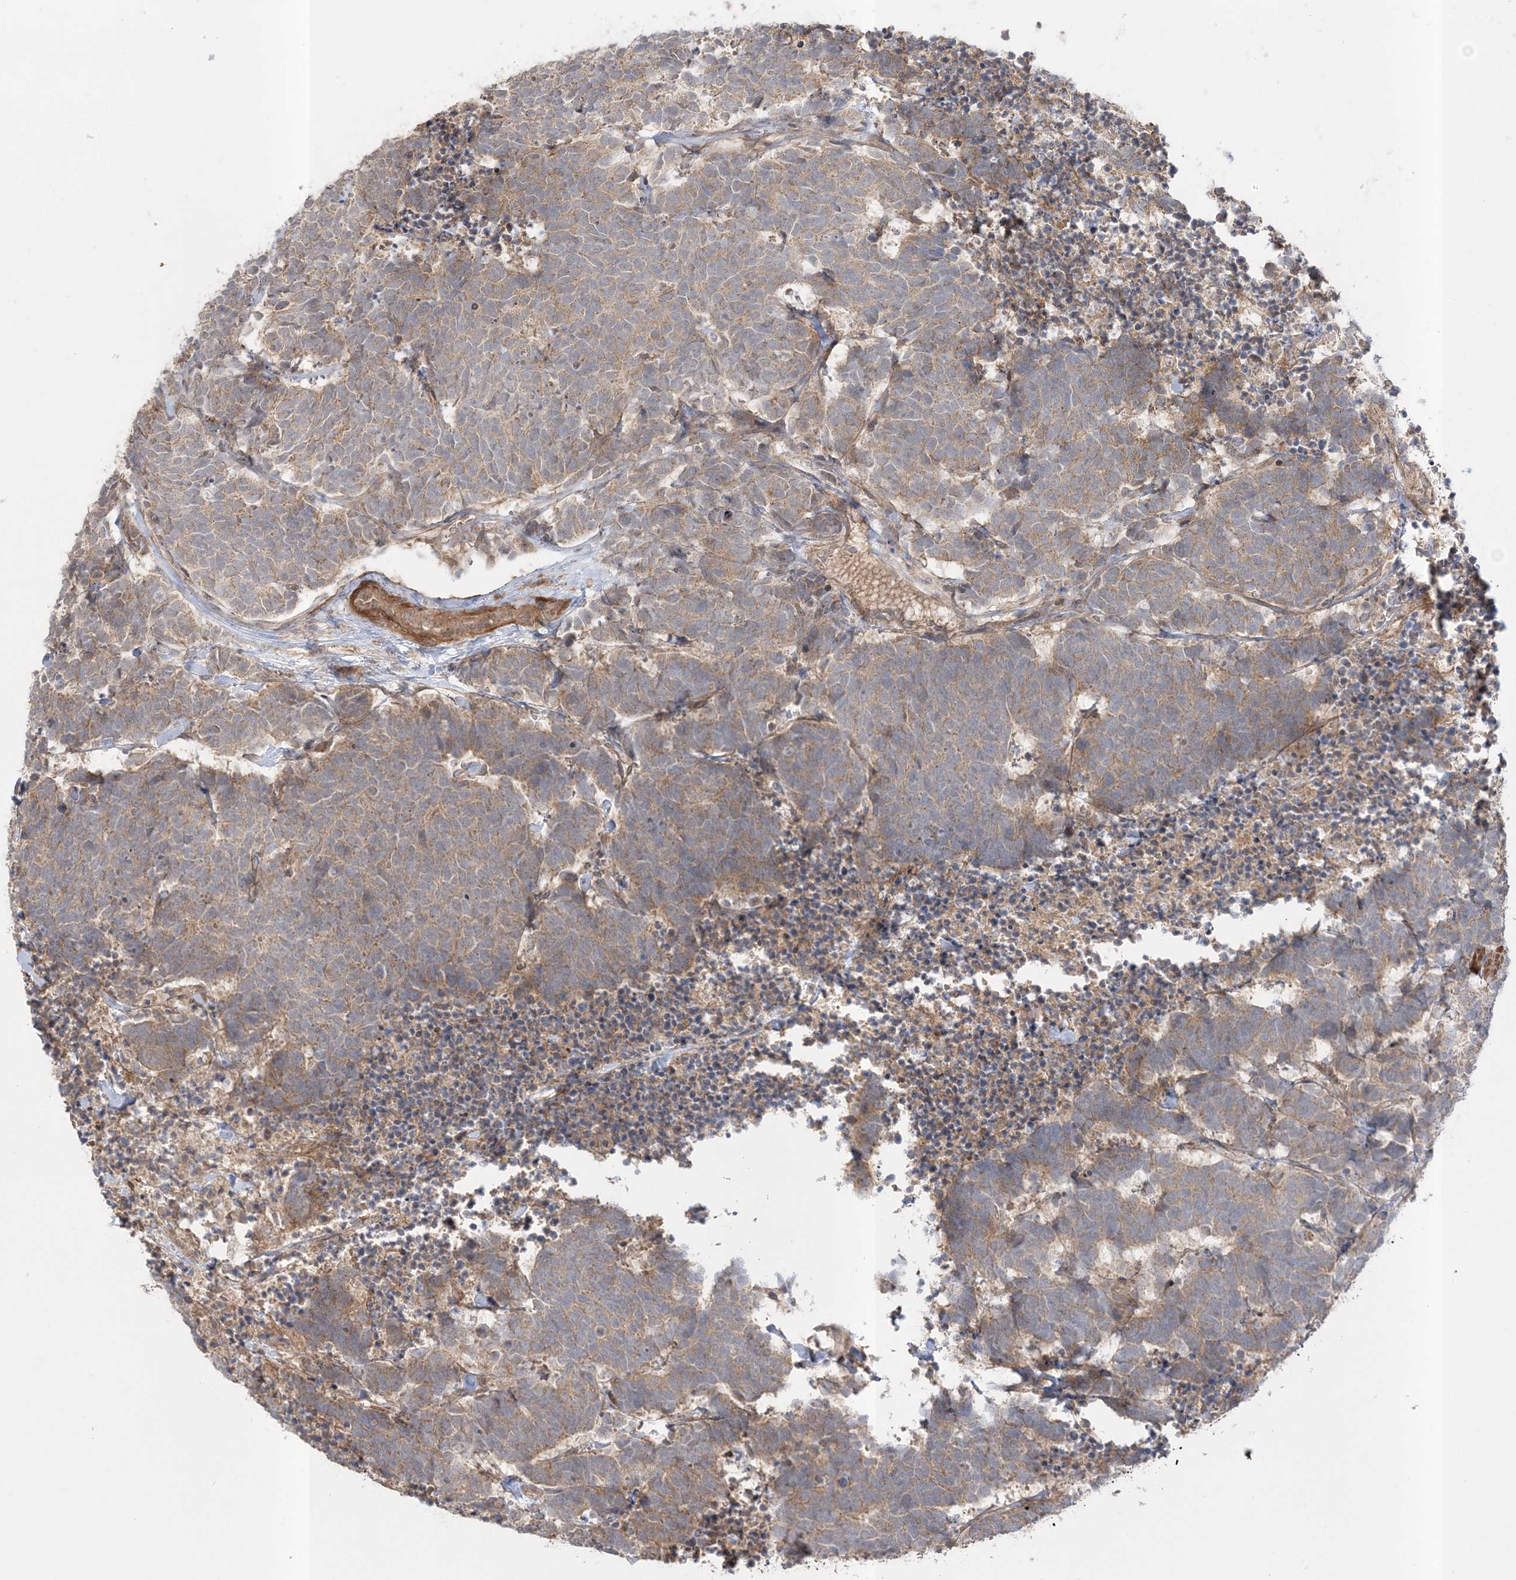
{"staining": {"intensity": "moderate", "quantity": ">75%", "location": "cytoplasmic/membranous"}, "tissue": "carcinoid", "cell_type": "Tumor cells", "image_type": "cancer", "snomed": [{"axis": "morphology", "description": "Carcinoma, NOS"}, {"axis": "morphology", "description": "Carcinoid, malignant, NOS"}, {"axis": "topography", "description": "Urinary bladder"}], "caption": "Immunohistochemical staining of human carcinoma shows medium levels of moderate cytoplasmic/membranous staining in about >75% of tumor cells.", "gene": "MOCS2", "patient": {"sex": "male", "age": 57}}